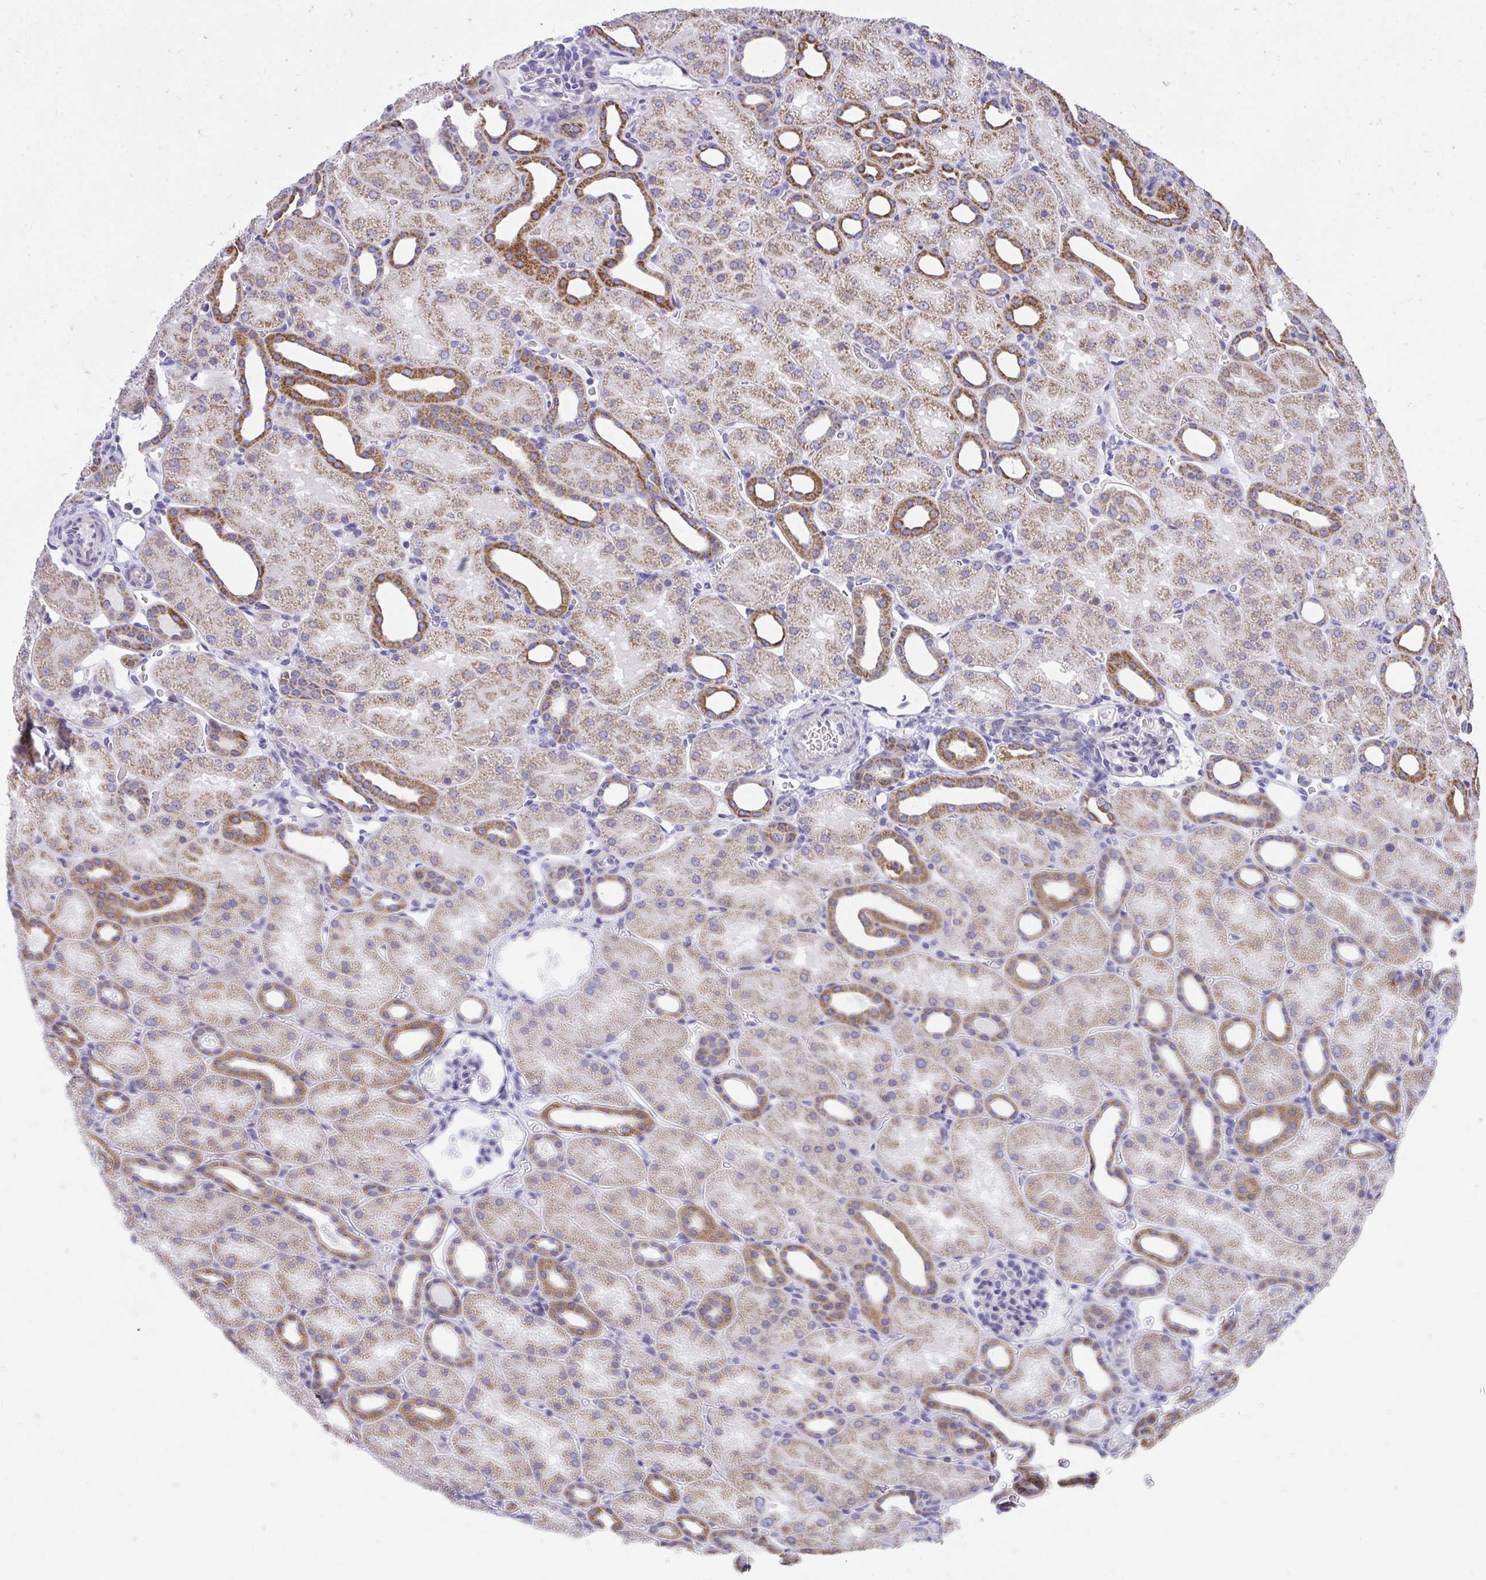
{"staining": {"intensity": "negative", "quantity": "none", "location": "none"}, "tissue": "kidney", "cell_type": "Cells in glomeruli", "image_type": "normal", "snomed": [{"axis": "morphology", "description": "Normal tissue, NOS"}, {"axis": "topography", "description": "Kidney"}], "caption": "Immunohistochemistry (IHC) image of unremarkable kidney: human kidney stained with DAB exhibits no significant protein expression in cells in glomeruli. The staining was performed using DAB to visualize the protein expression in brown, while the nuclei were stained in blue with hematoxylin (Magnification: 20x).", "gene": "IL37", "patient": {"sex": "male", "age": 2}}